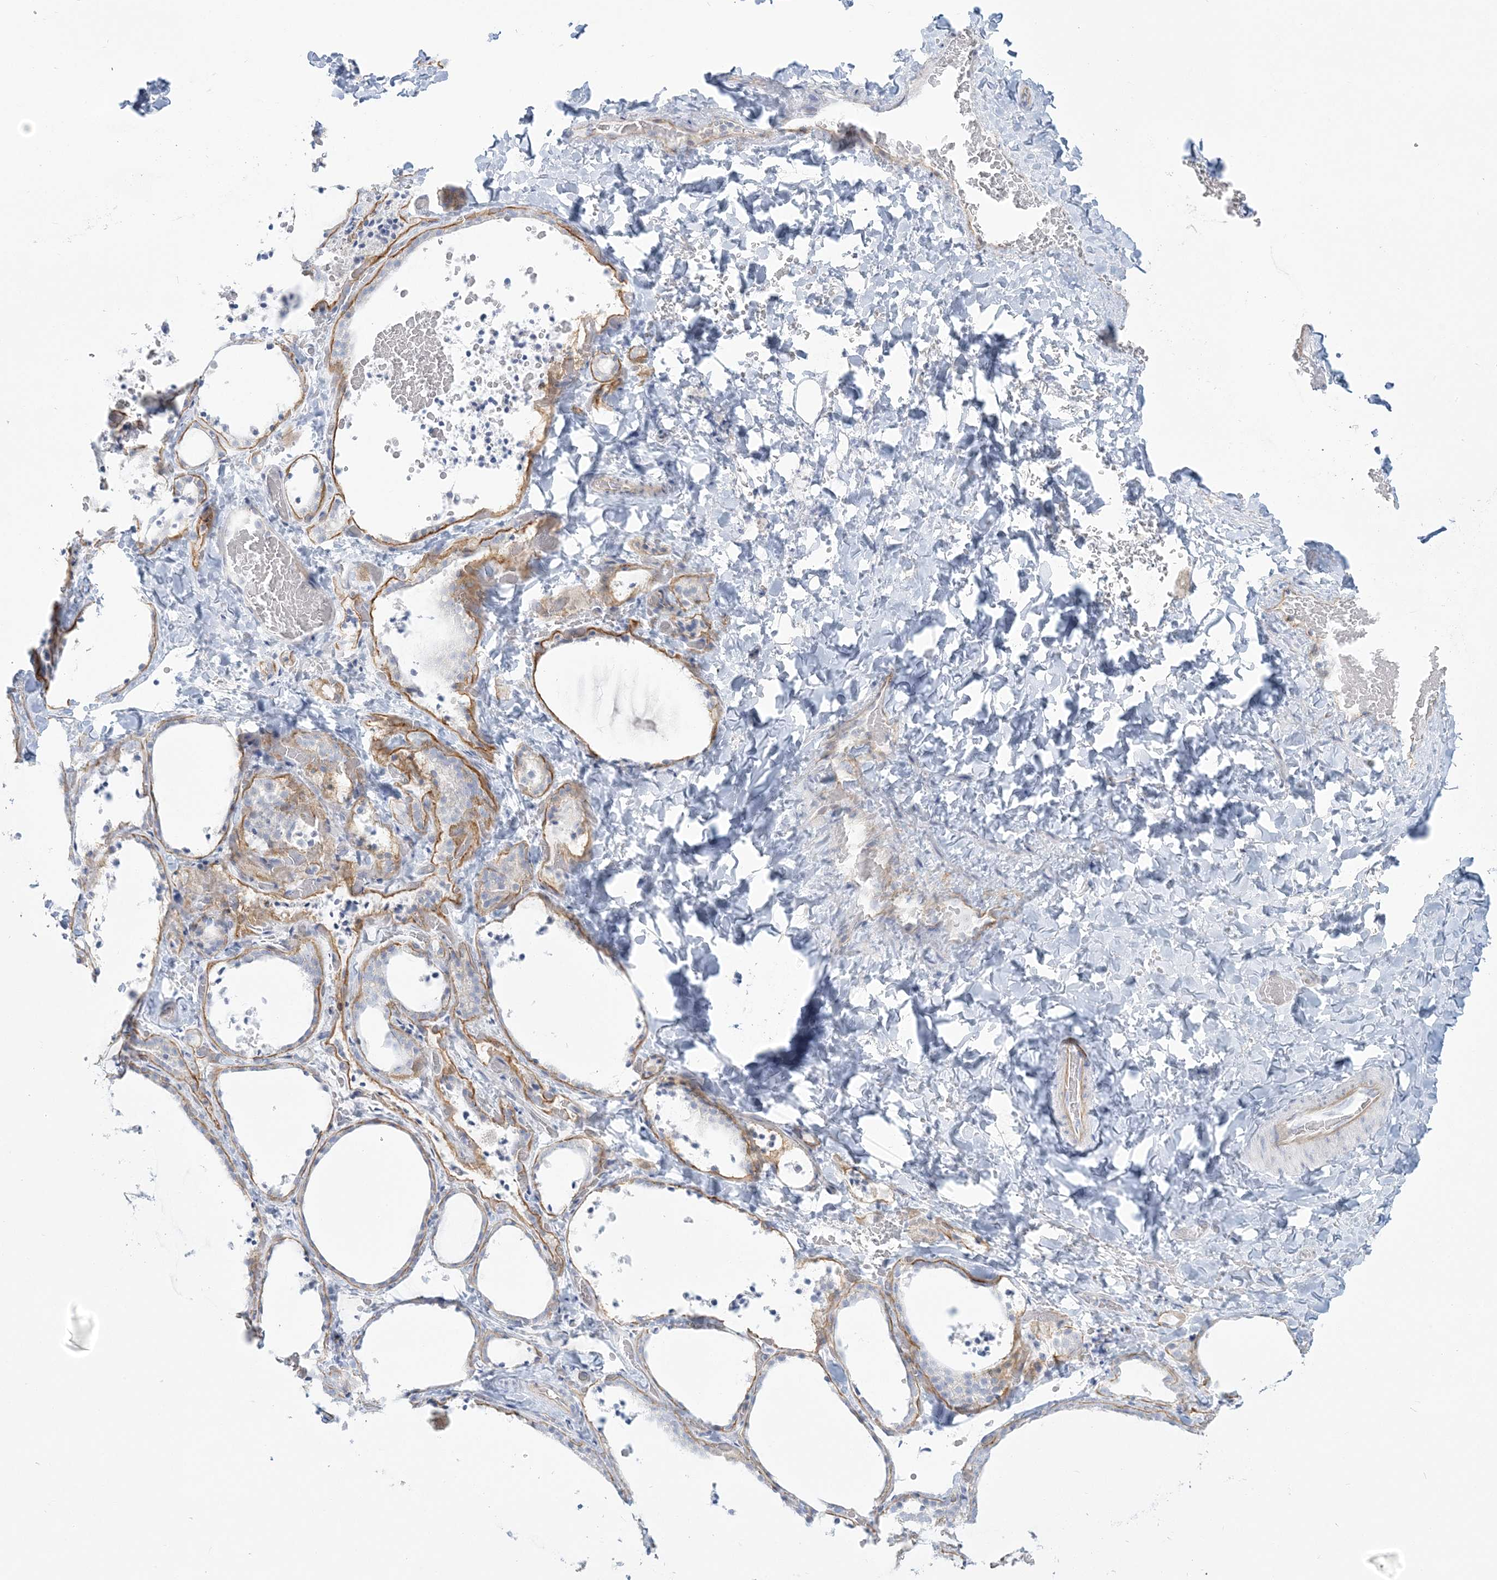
{"staining": {"intensity": "negative", "quantity": "none", "location": "none"}, "tissue": "thyroid gland", "cell_type": "Glandular cells", "image_type": "normal", "snomed": [{"axis": "morphology", "description": "Normal tissue, NOS"}, {"axis": "topography", "description": "Thyroid gland"}], "caption": "Immunohistochemical staining of benign human thyroid gland reveals no significant positivity in glandular cells. Brightfield microscopy of immunohistochemistry stained with DAB (3,3'-diaminobenzidine) (brown) and hematoxylin (blue), captured at high magnification.", "gene": "ADGB", "patient": {"sex": "female", "age": 22}}